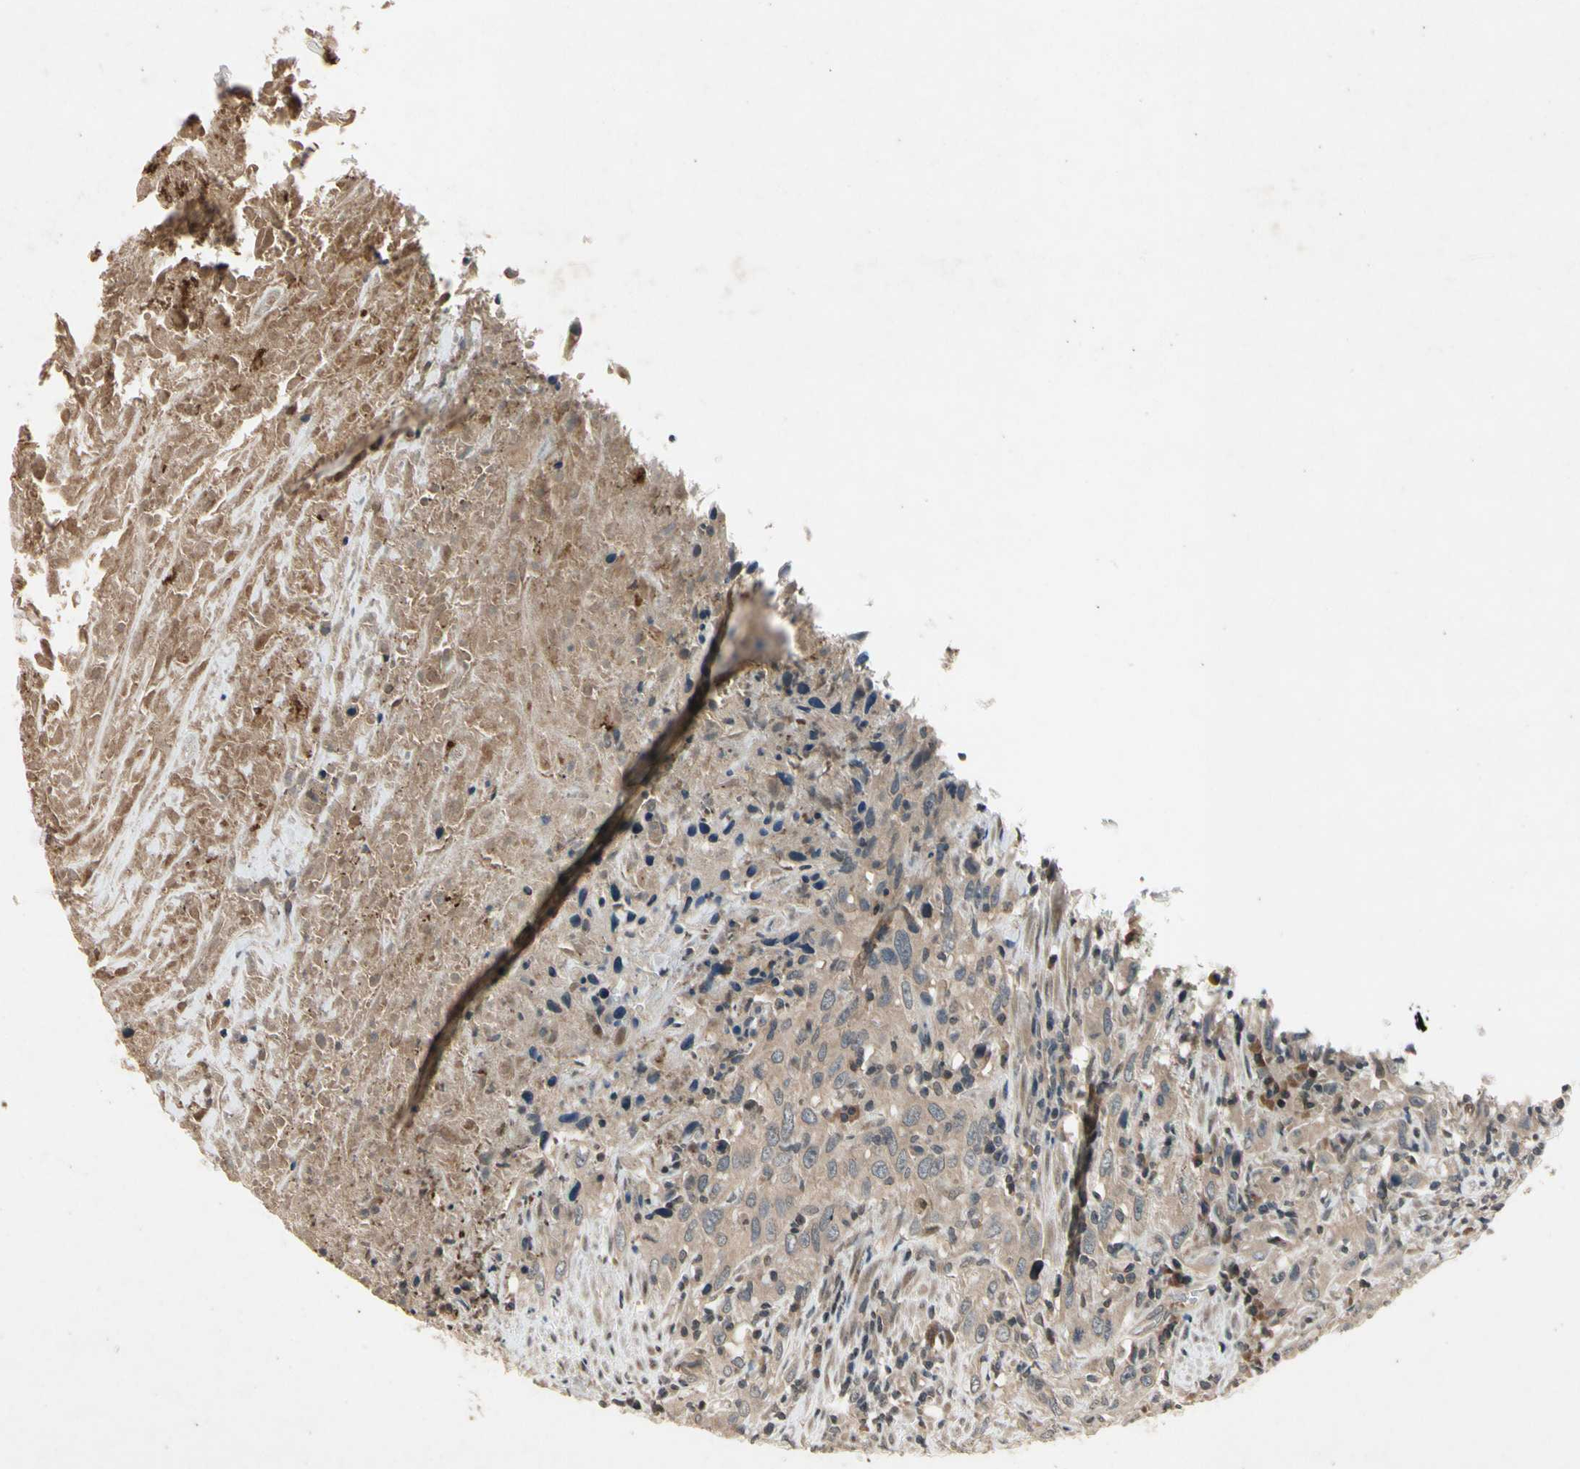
{"staining": {"intensity": "weak", "quantity": ">75%", "location": "cytoplasmic/membranous"}, "tissue": "urothelial cancer", "cell_type": "Tumor cells", "image_type": "cancer", "snomed": [{"axis": "morphology", "description": "Urothelial carcinoma, High grade"}, {"axis": "topography", "description": "Urinary bladder"}], "caption": "Immunohistochemical staining of human high-grade urothelial carcinoma displays weak cytoplasmic/membranous protein staining in approximately >75% of tumor cells.", "gene": "DPY19L3", "patient": {"sex": "male", "age": 61}}